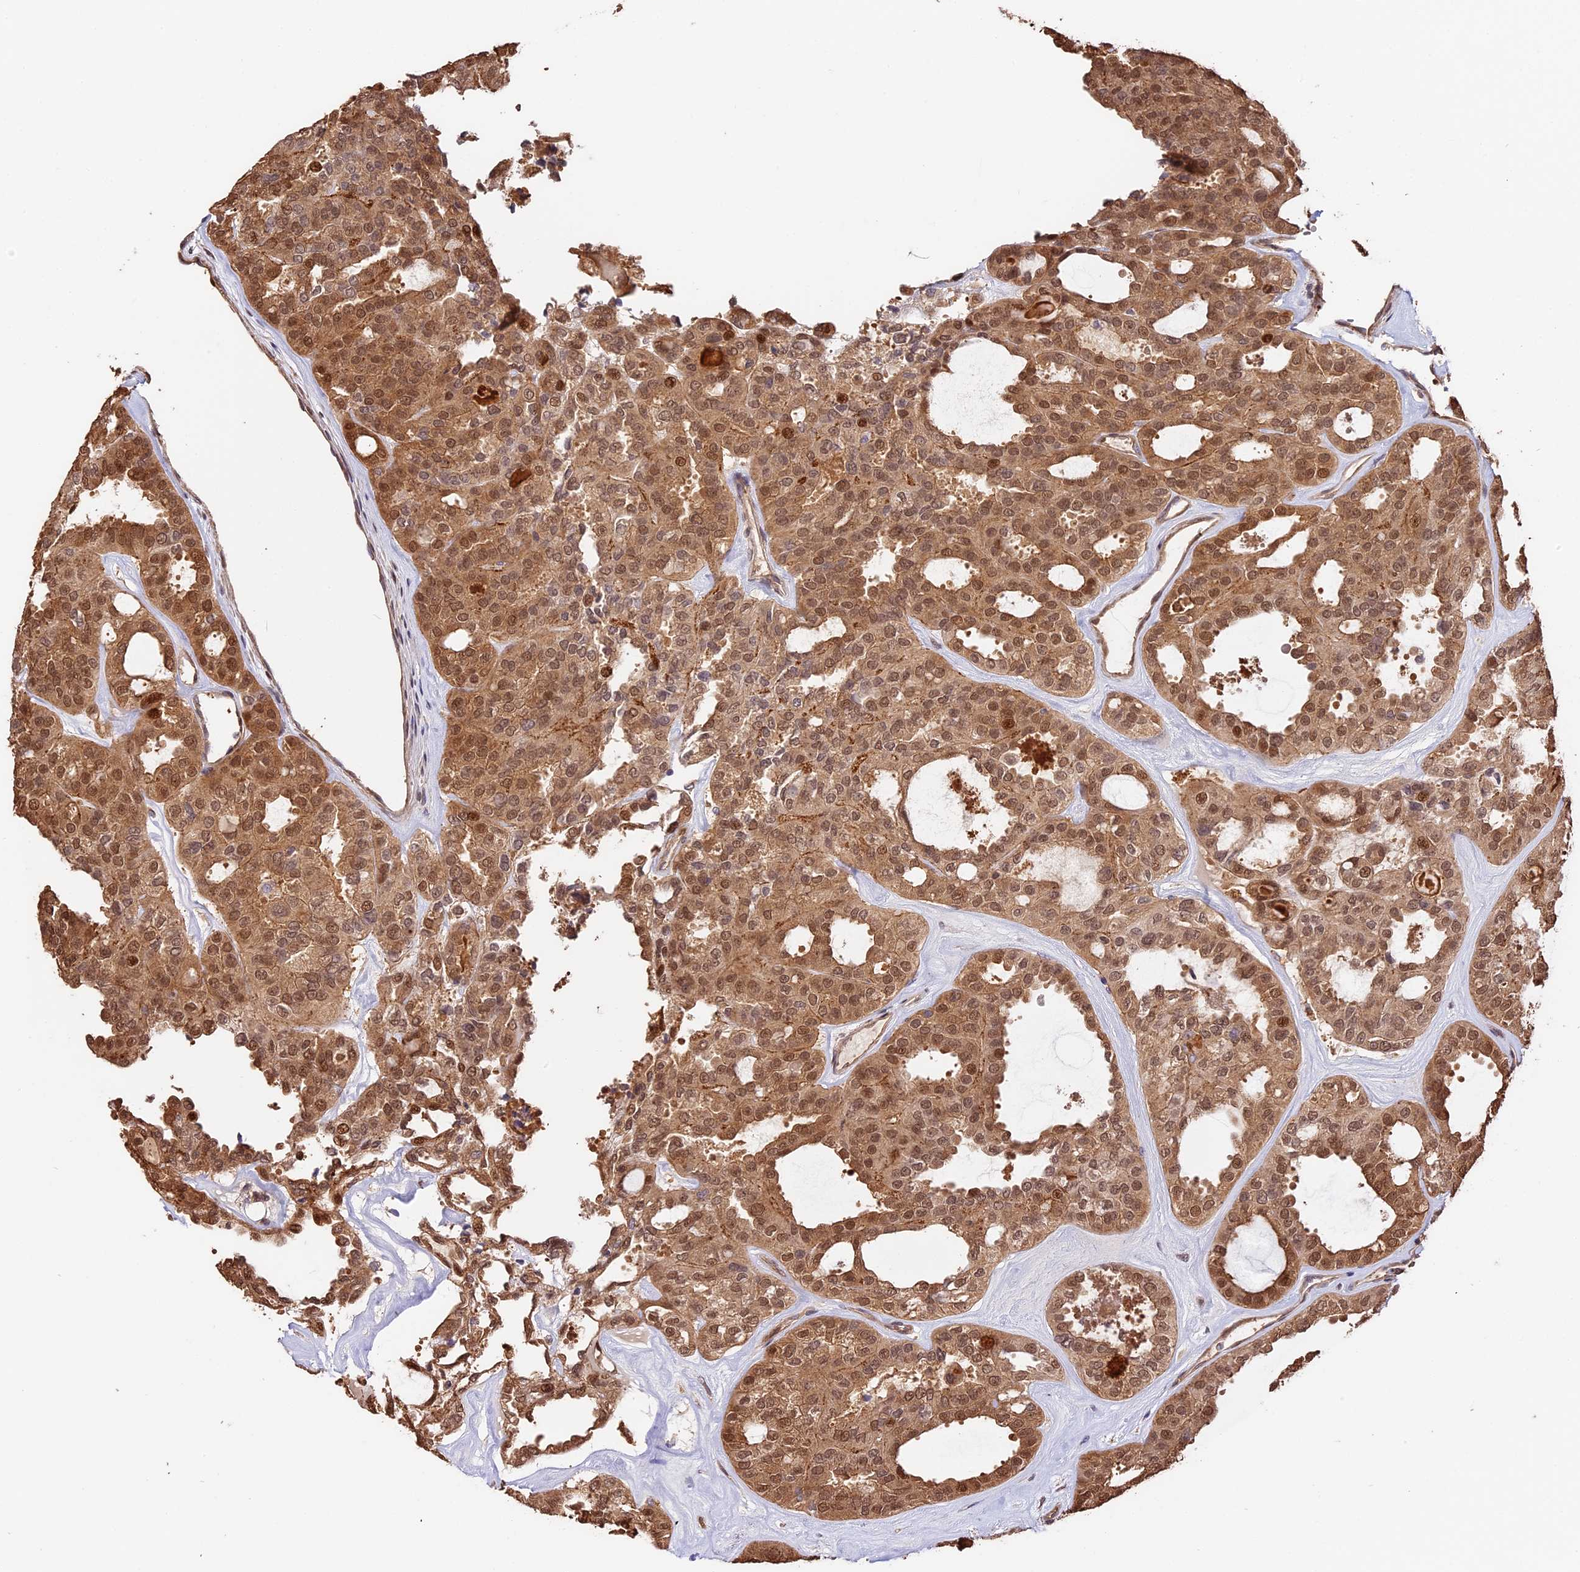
{"staining": {"intensity": "moderate", "quantity": ">75%", "location": "cytoplasmic/membranous,nuclear"}, "tissue": "thyroid cancer", "cell_type": "Tumor cells", "image_type": "cancer", "snomed": [{"axis": "morphology", "description": "Follicular adenoma carcinoma, NOS"}, {"axis": "topography", "description": "Thyroid gland"}], "caption": "A photomicrograph of human thyroid cancer (follicular adenoma carcinoma) stained for a protein reveals moderate cytoplasmic/membranous and nuclear brown staining in tumor cells. (DAB = brown stain, brightfield microscopy at high magnification).", "gene": "PPP1R37", "patient": {"sex": "male", "age": 75}}